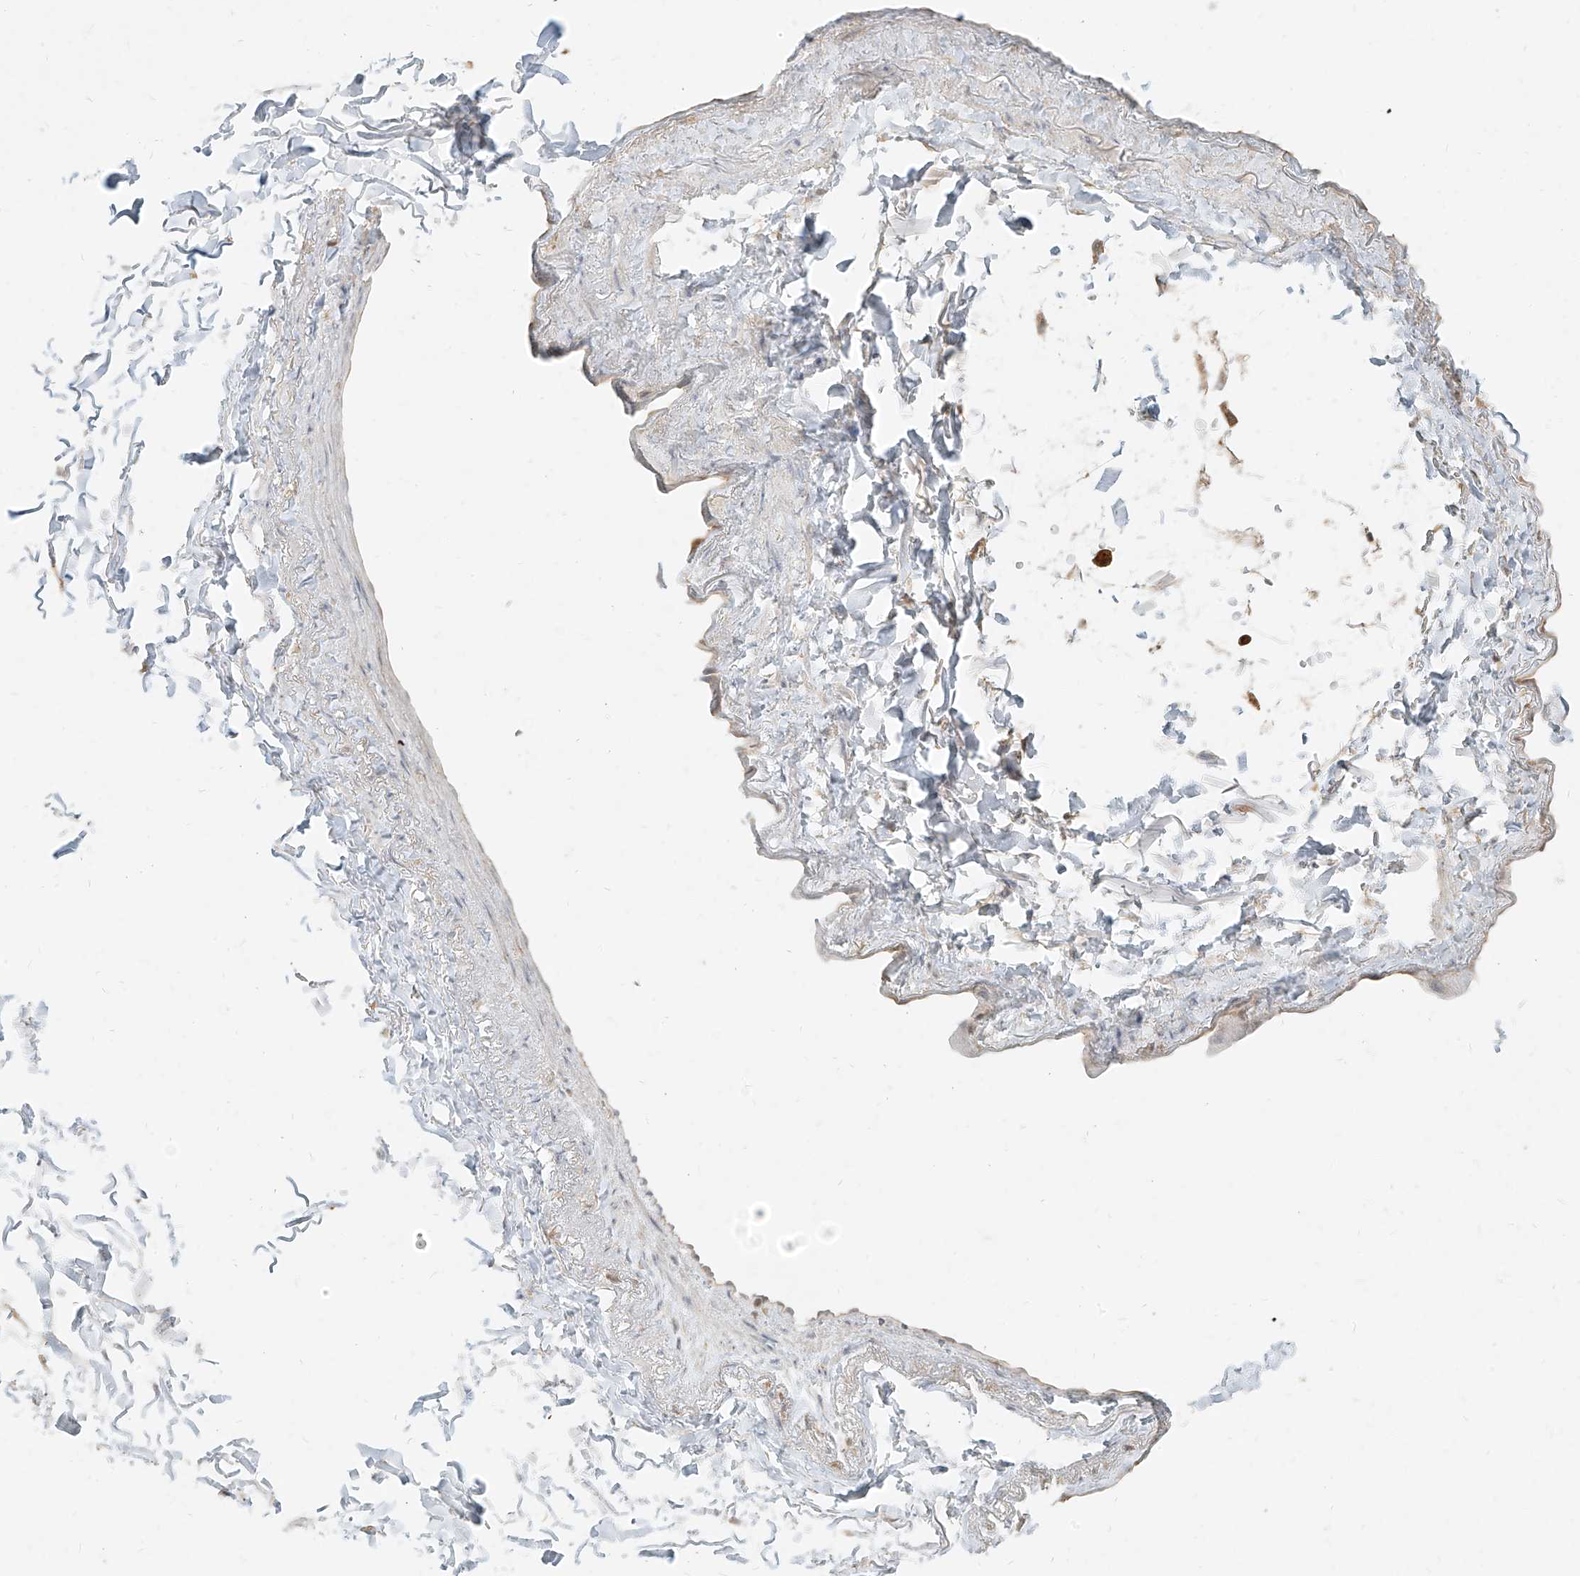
{"staining": {"intensity": "moderate", "quantity": ">75%", "location": "cytoplasmic/membranous"}, "tissue": "adipose tissue", "cell_type": "Adipocytes", "image_type": "normal", "snomed": [{"axis": "morphology", "description": "Normal tissue, NOS"}, {"axis": "topography", "description": "Cartilage tissue"}, {"axis": "topography", "description": "Bronchus"}], "caption": "This image reveals immunohistochemistry (IHC) staining of normal human adipose tissue, with medium moderate cytoplasmic/membranous staining in approximately >75% of adipocytes.", "gene": "PGD", "patient": {"sex": "female", "age": 73}}